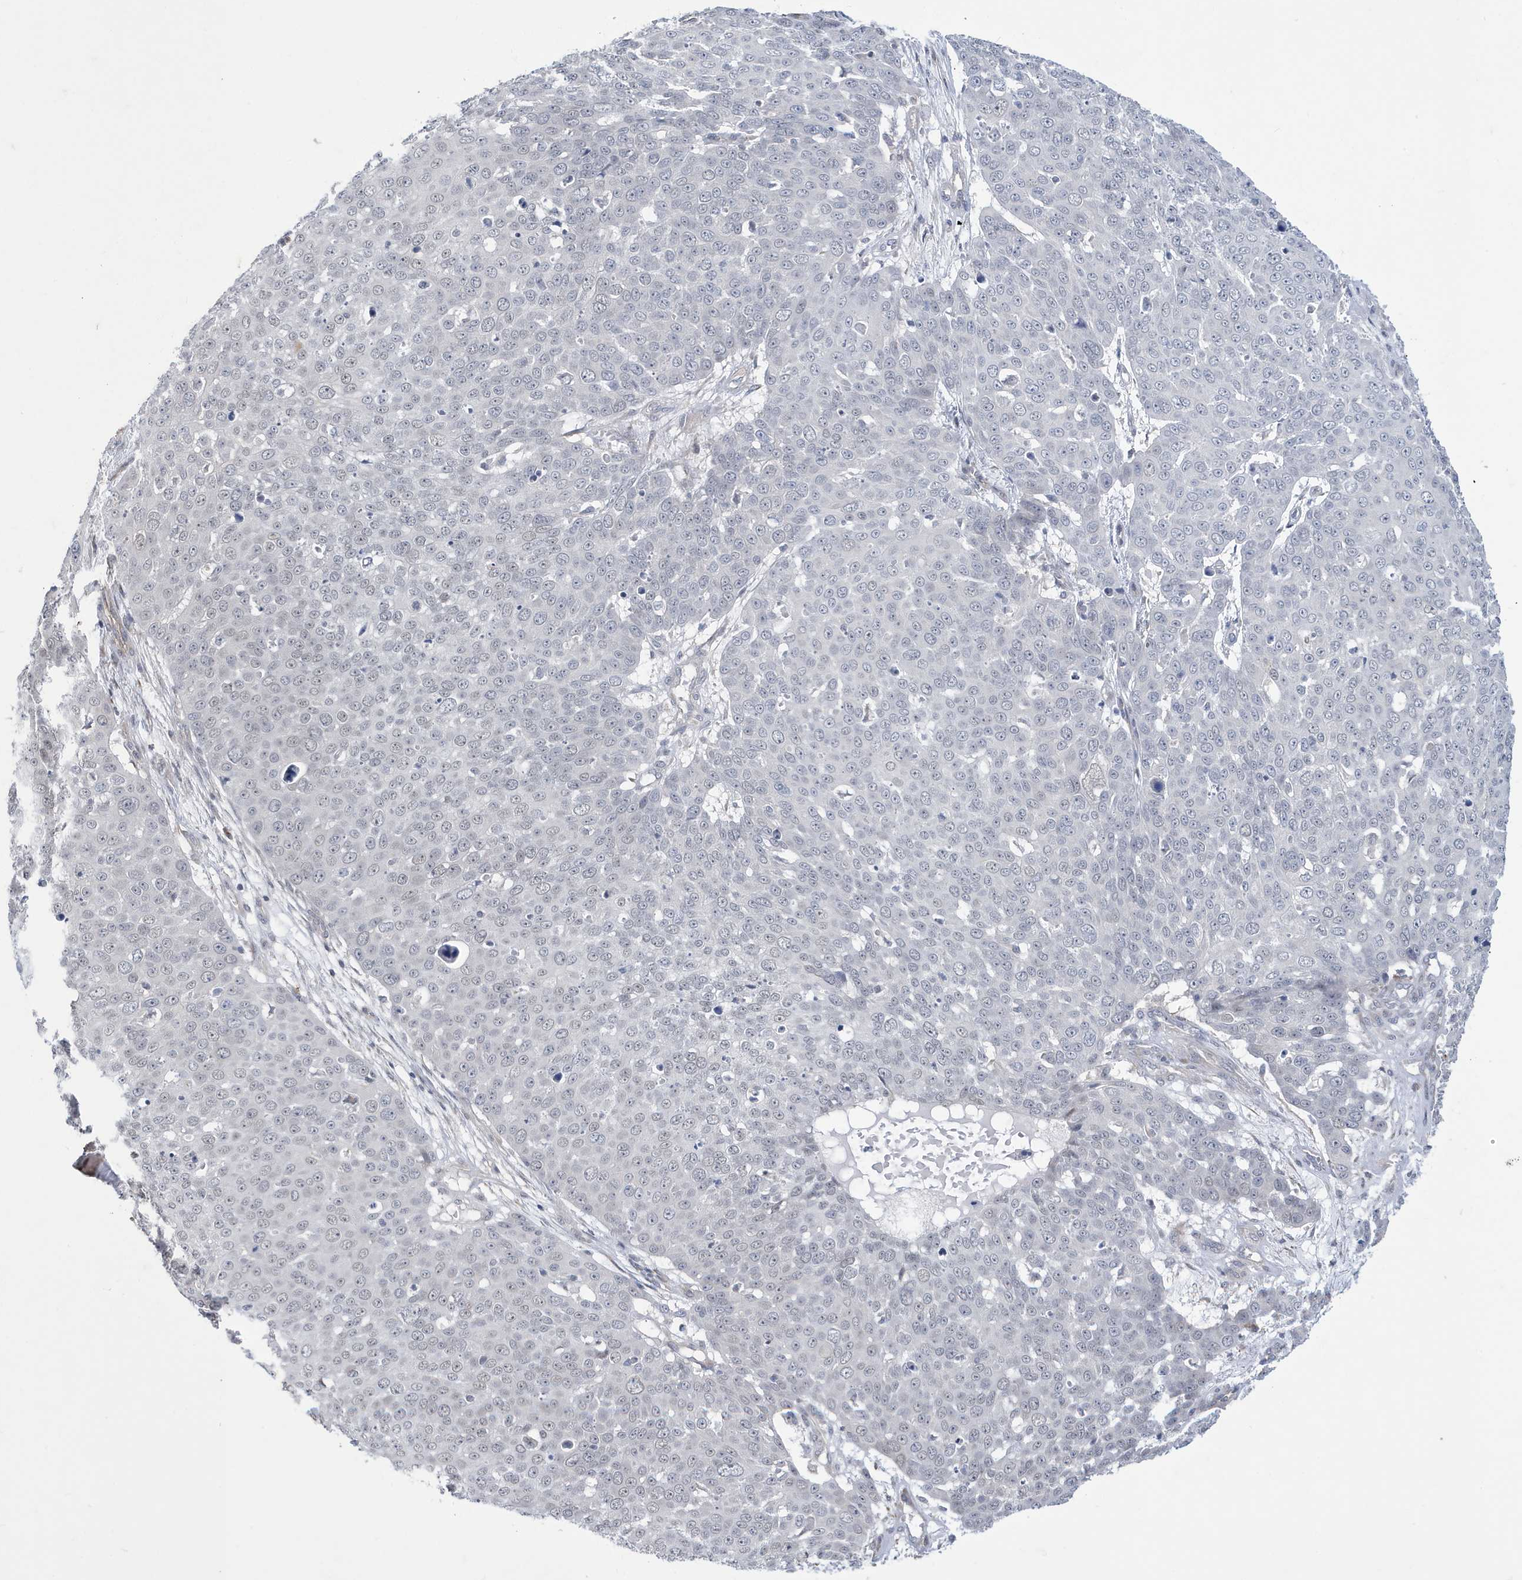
{"staining": {"intensity": "weak", "quantity": "<25%", "location": "nuclear"}, "tissue": "skin cancer", "cell_type": "Tumor cells", "image_type": "cancer", "snomed": [{"axis": "morphology", "description": "Squamous cell carcinoma, NOS"}, {"axis": "topography", "description": "Skin"}], "caption": "IHC photomicrograph of human skin cancer stained for a protein (brown), which shows no positivity in tumor cells. (IHC, brightfield microscopy, high magnification).", "gene": "ZNF654", "patient": {"sex": "male", "age": 71}}